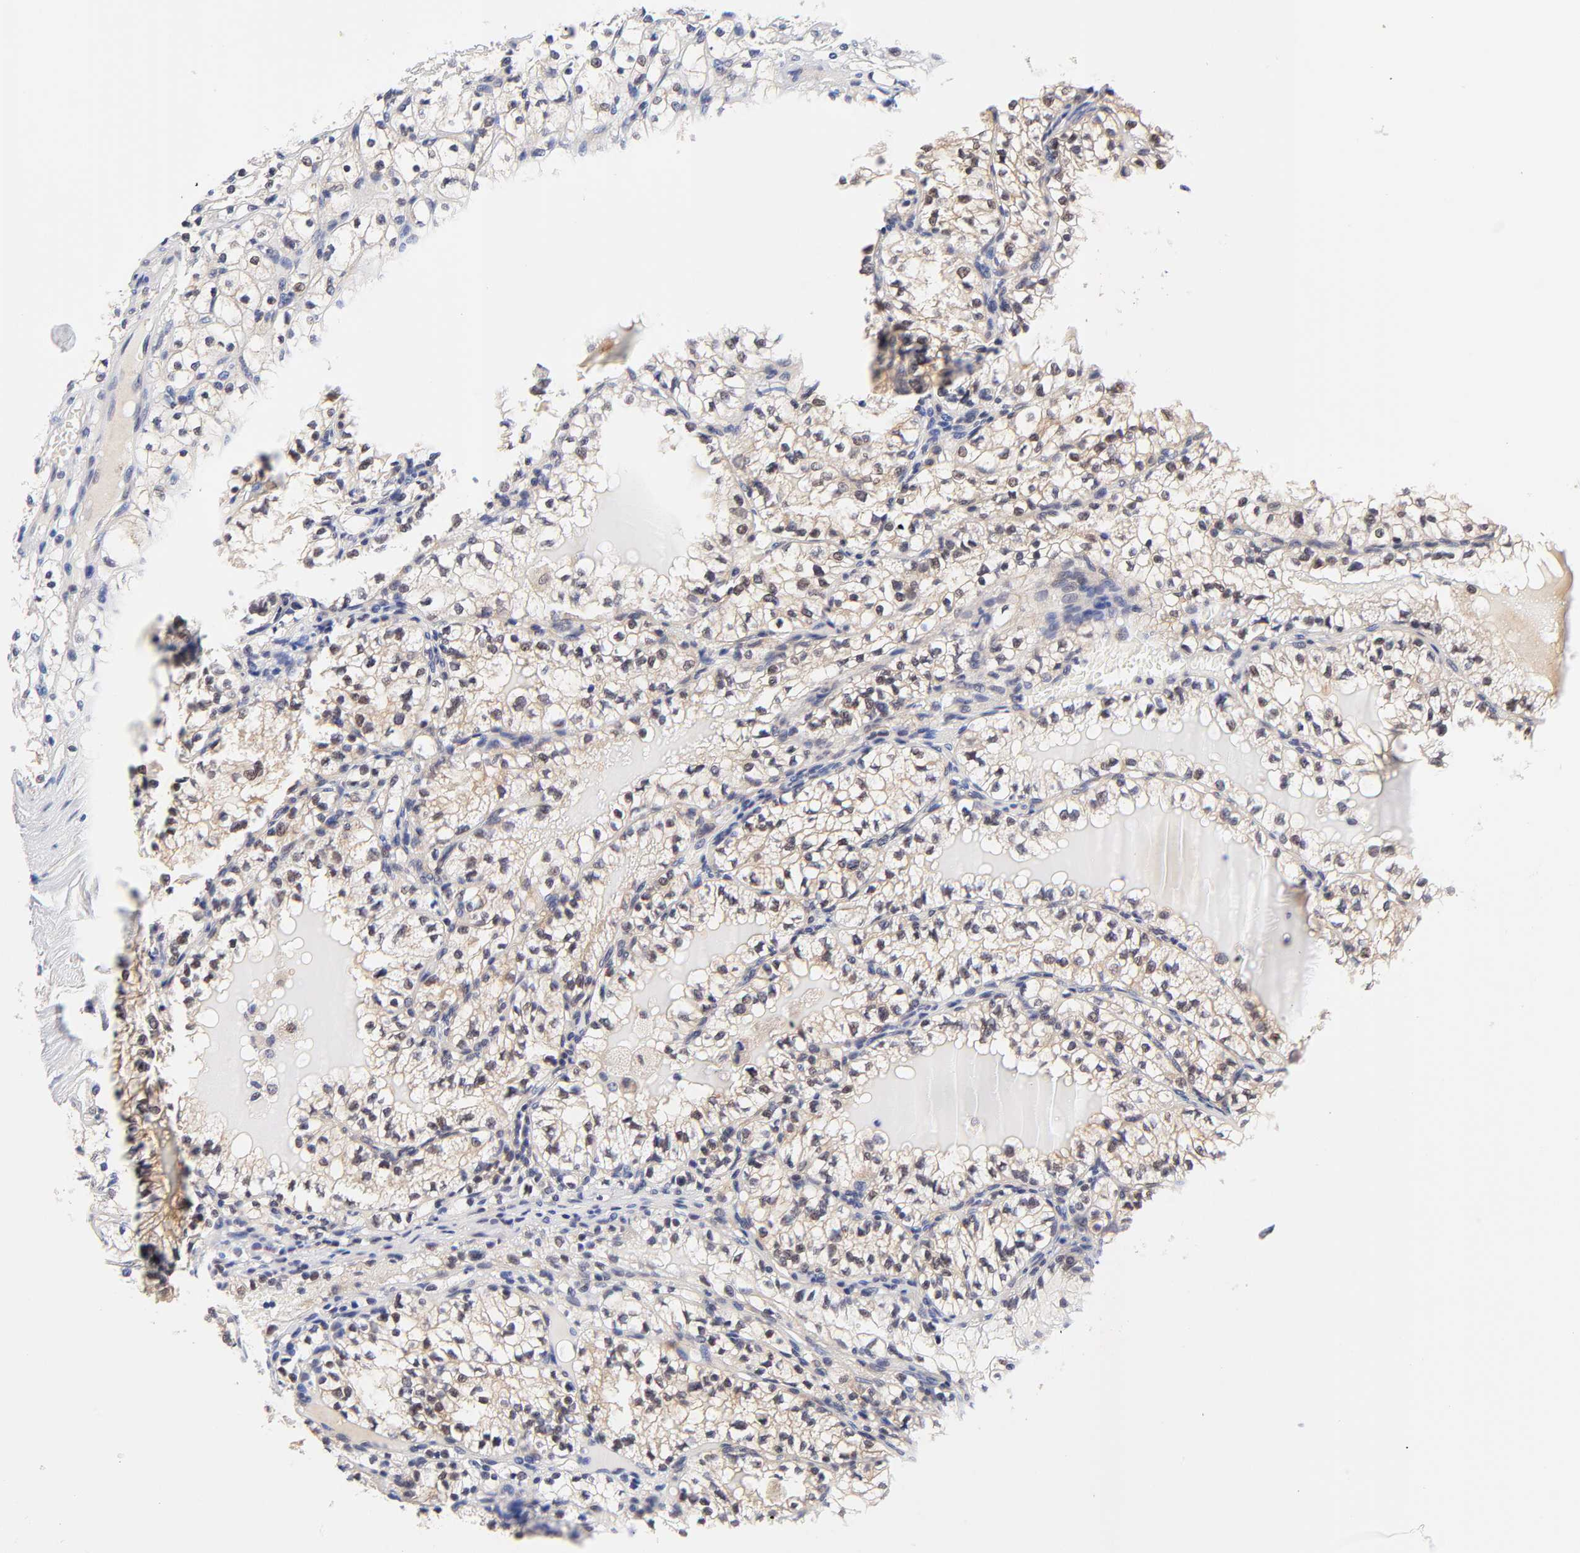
{"staining": {"intensity": "moderate", "quantity": "25%-75%", "location": "nuclear"}, "tissue": "renal cancer", "cell_type": "Tumor cells", "image_type": "cancer", "snomed": [{"axis": "morphology", "description": "Adenocarcinoma, NOS"}, {"axis": "topography", "description": "Kidney"}], "caption": "Brown immunohistochemical staining in adenocarcinoma (renal) demonstrates moderate nuclear staining in about 25%-75% of tumor cells. (DAB IHC with brightfield microscopy, high magnification).", "gene": "TXNL1", "patient": {"sex": "male", "age": 61}}